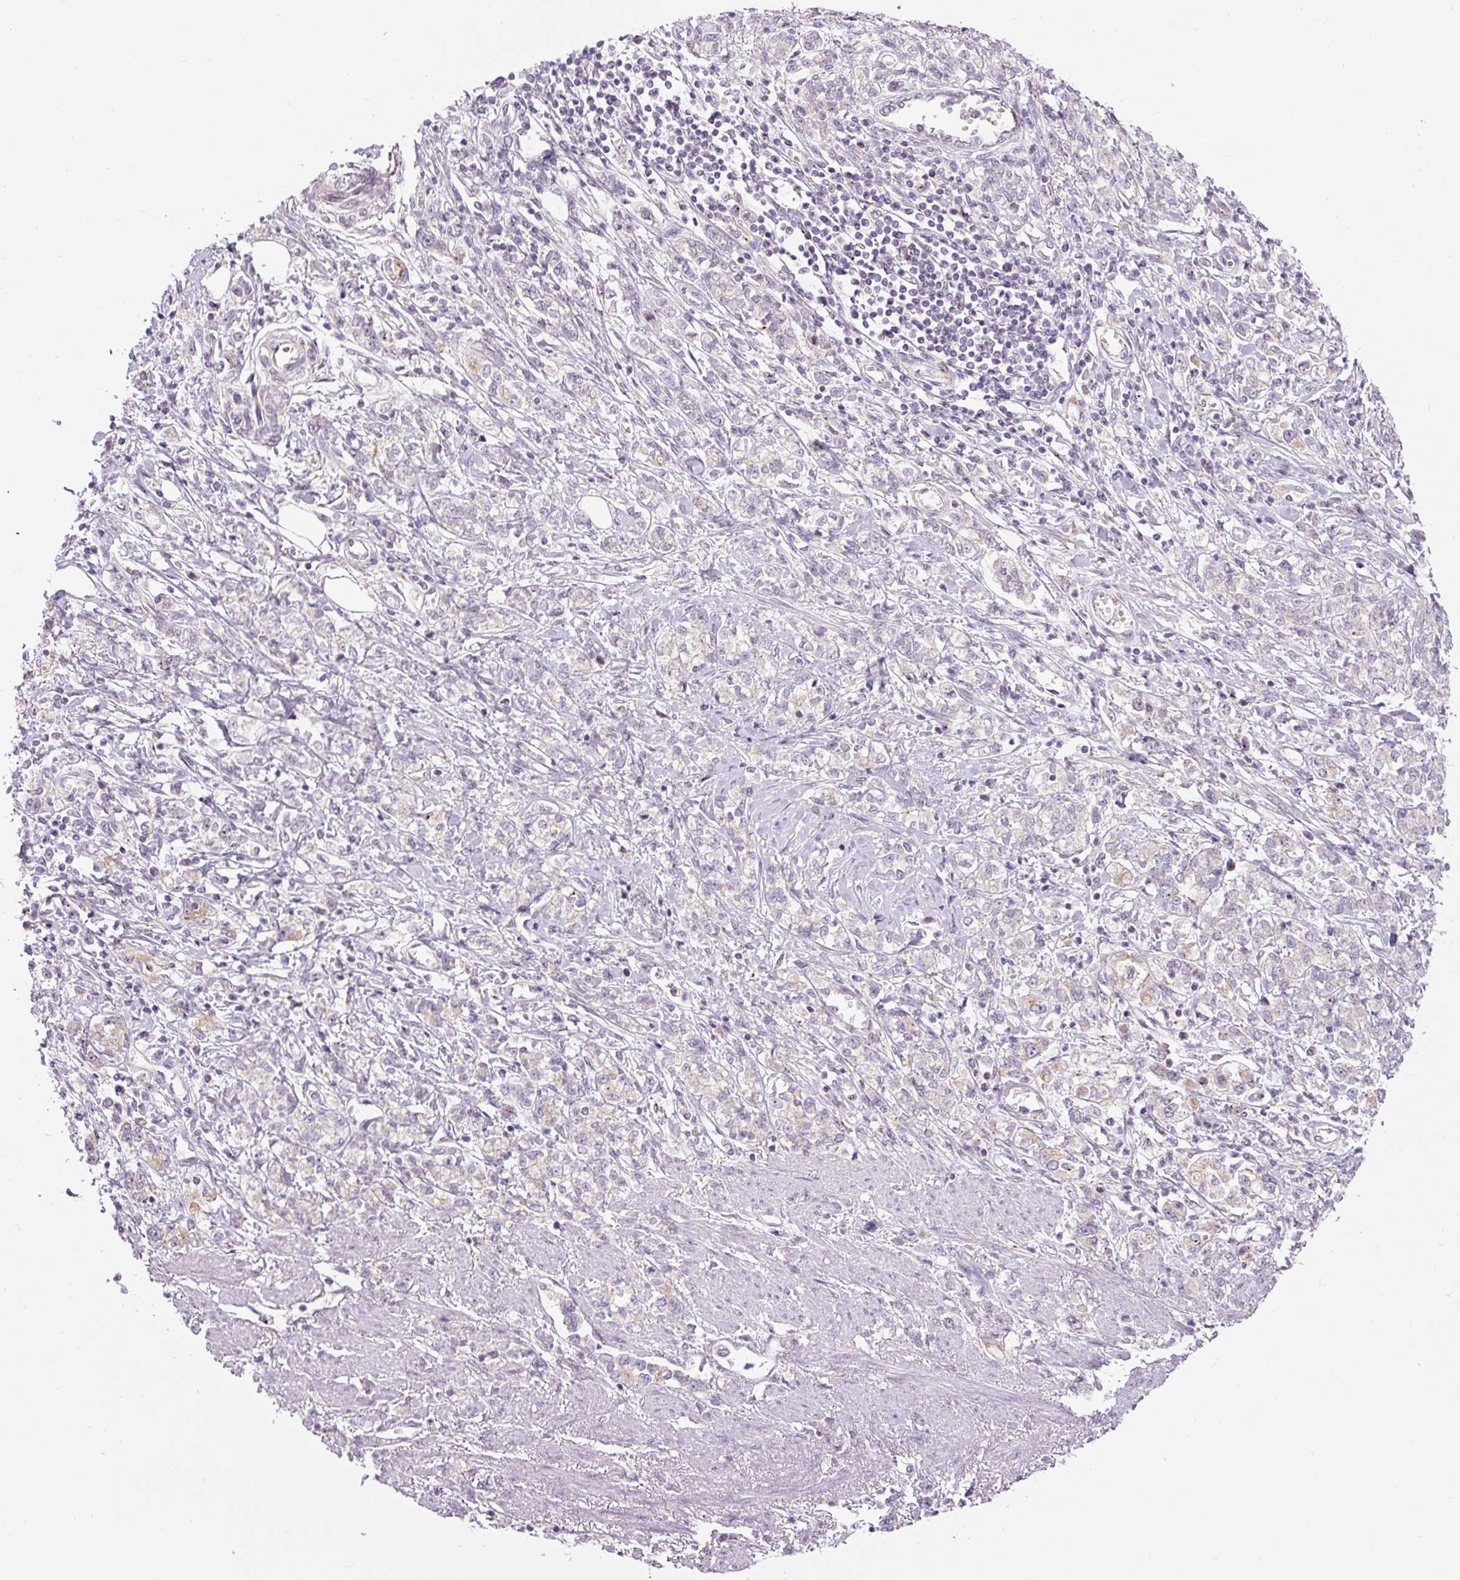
{"staining": {"intensity": "negative", "quantity": "none", "location": "none"}, "tissue": "stomach cancer", "cell_type": "Tumor cells", "image_type": "cancer", "snomed": [{"axis": "morphology", "description": "Adenocarcinoma, NOS"}, {"axis": "topography", "description": "Stomach"}], "caption": "The immunohistochemistry image has no significant expression in tumor cells of stomach cancer tissue. (Brightfield microscopy of DAB (3,3'-diaminobenzidine) immunohistochemistry at high magnification).", "gene": "PCM1", "patient": {"sex": "female", "age": 76}}